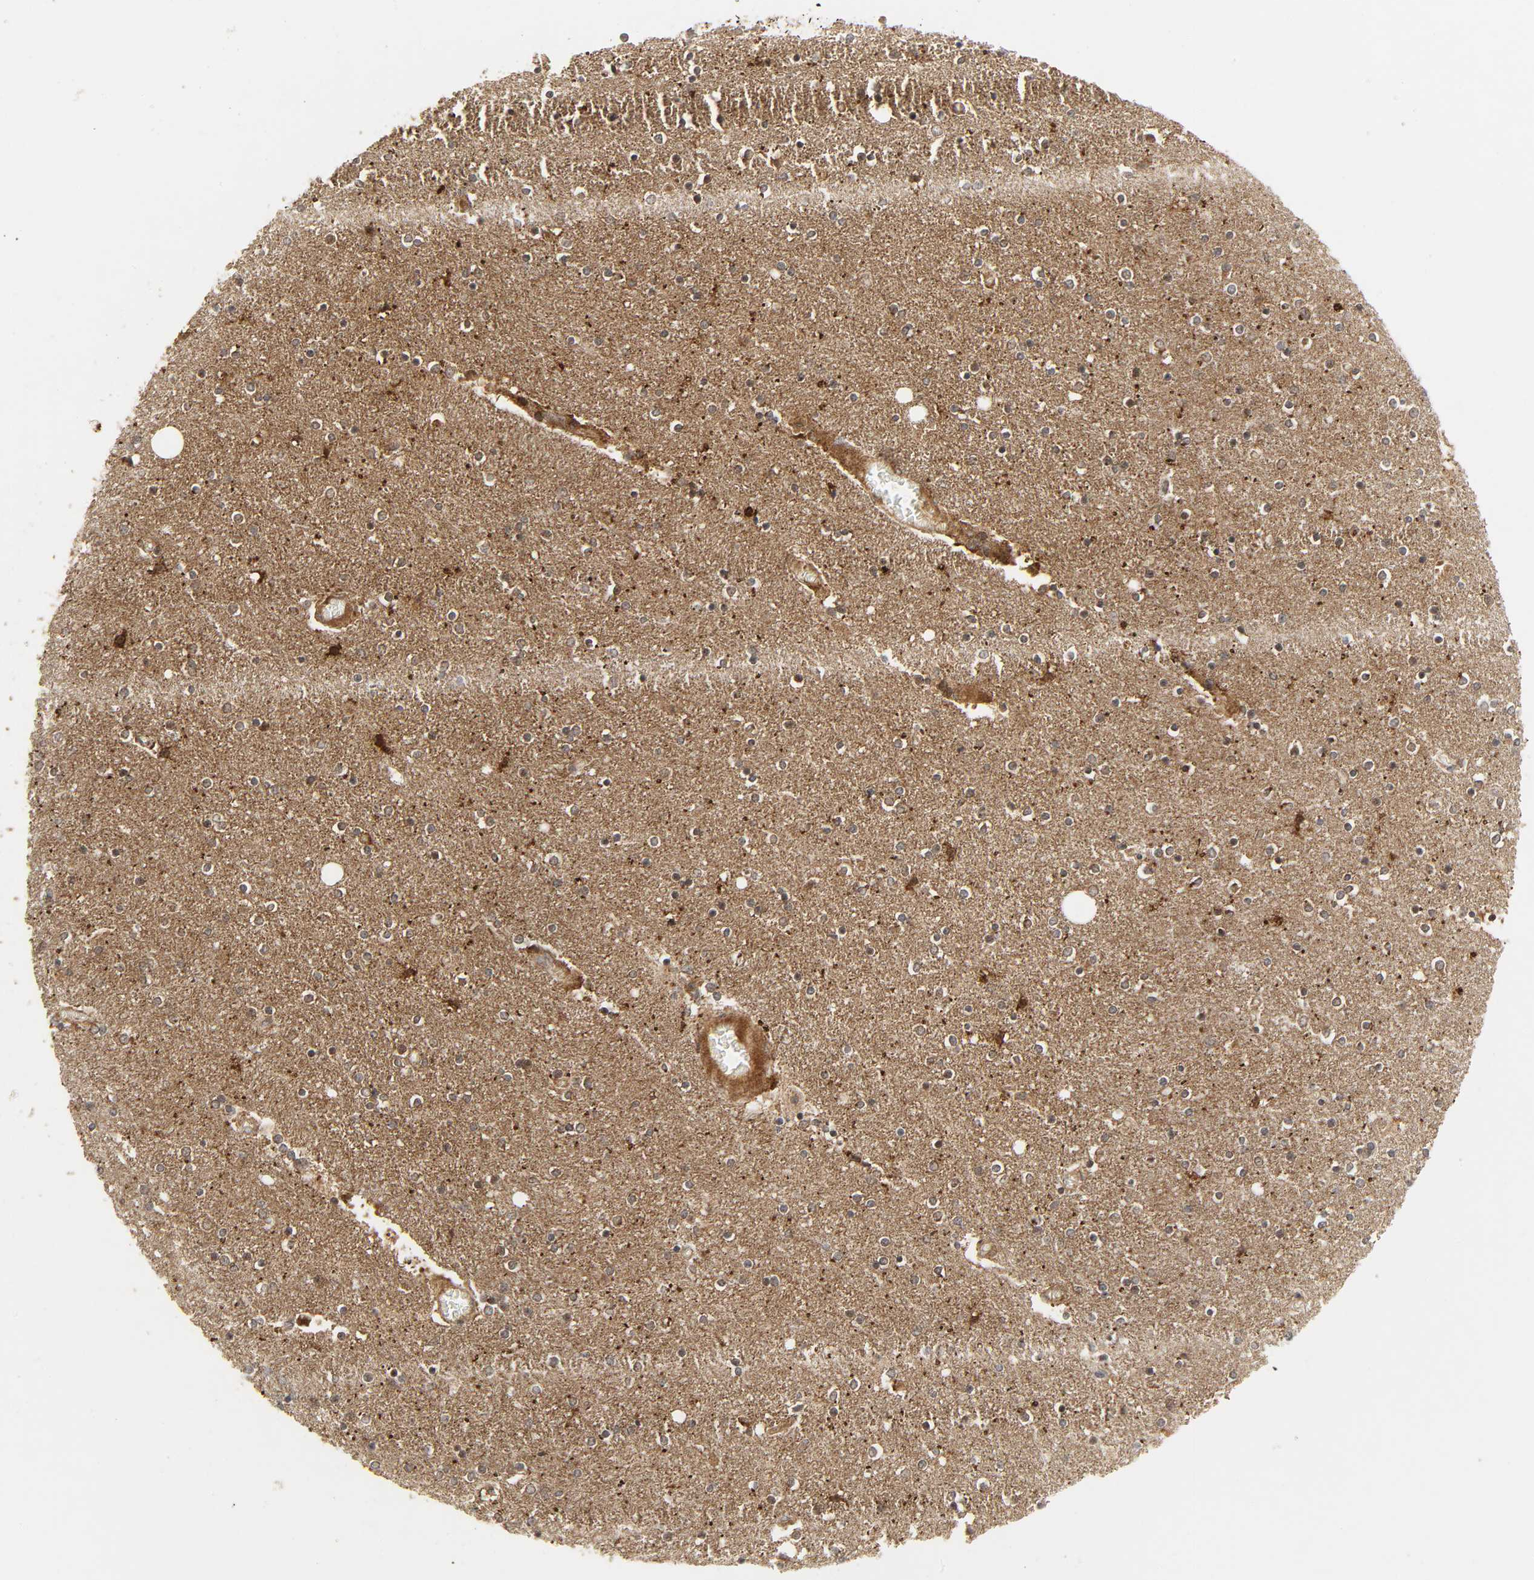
{"staining": {"intensity": "moderate", "quantity": ">75%", "location": "cytoplasmic/membranous"}, "tissue": "caudate", "cell_type": "Glial cells", "image_type": "normal", "snomed": [{"axis": "morphology", "description": "Normal tissue, NOS"}, {"axis": "topography", "description": "Lateral ventricle wall"}], "caption": "Immunohistochemistry (IHC) histopathology image of benign caudate: caudate stained using immunohistochemistry displays medium levels of moderate protein expression localized specifically in the cytoplasmic/membranous of glial cells, appearing as a cytoplasmic/membranous brown color.", "gene": "CHUK", "patient": {"sex": "female", "age": 54}}